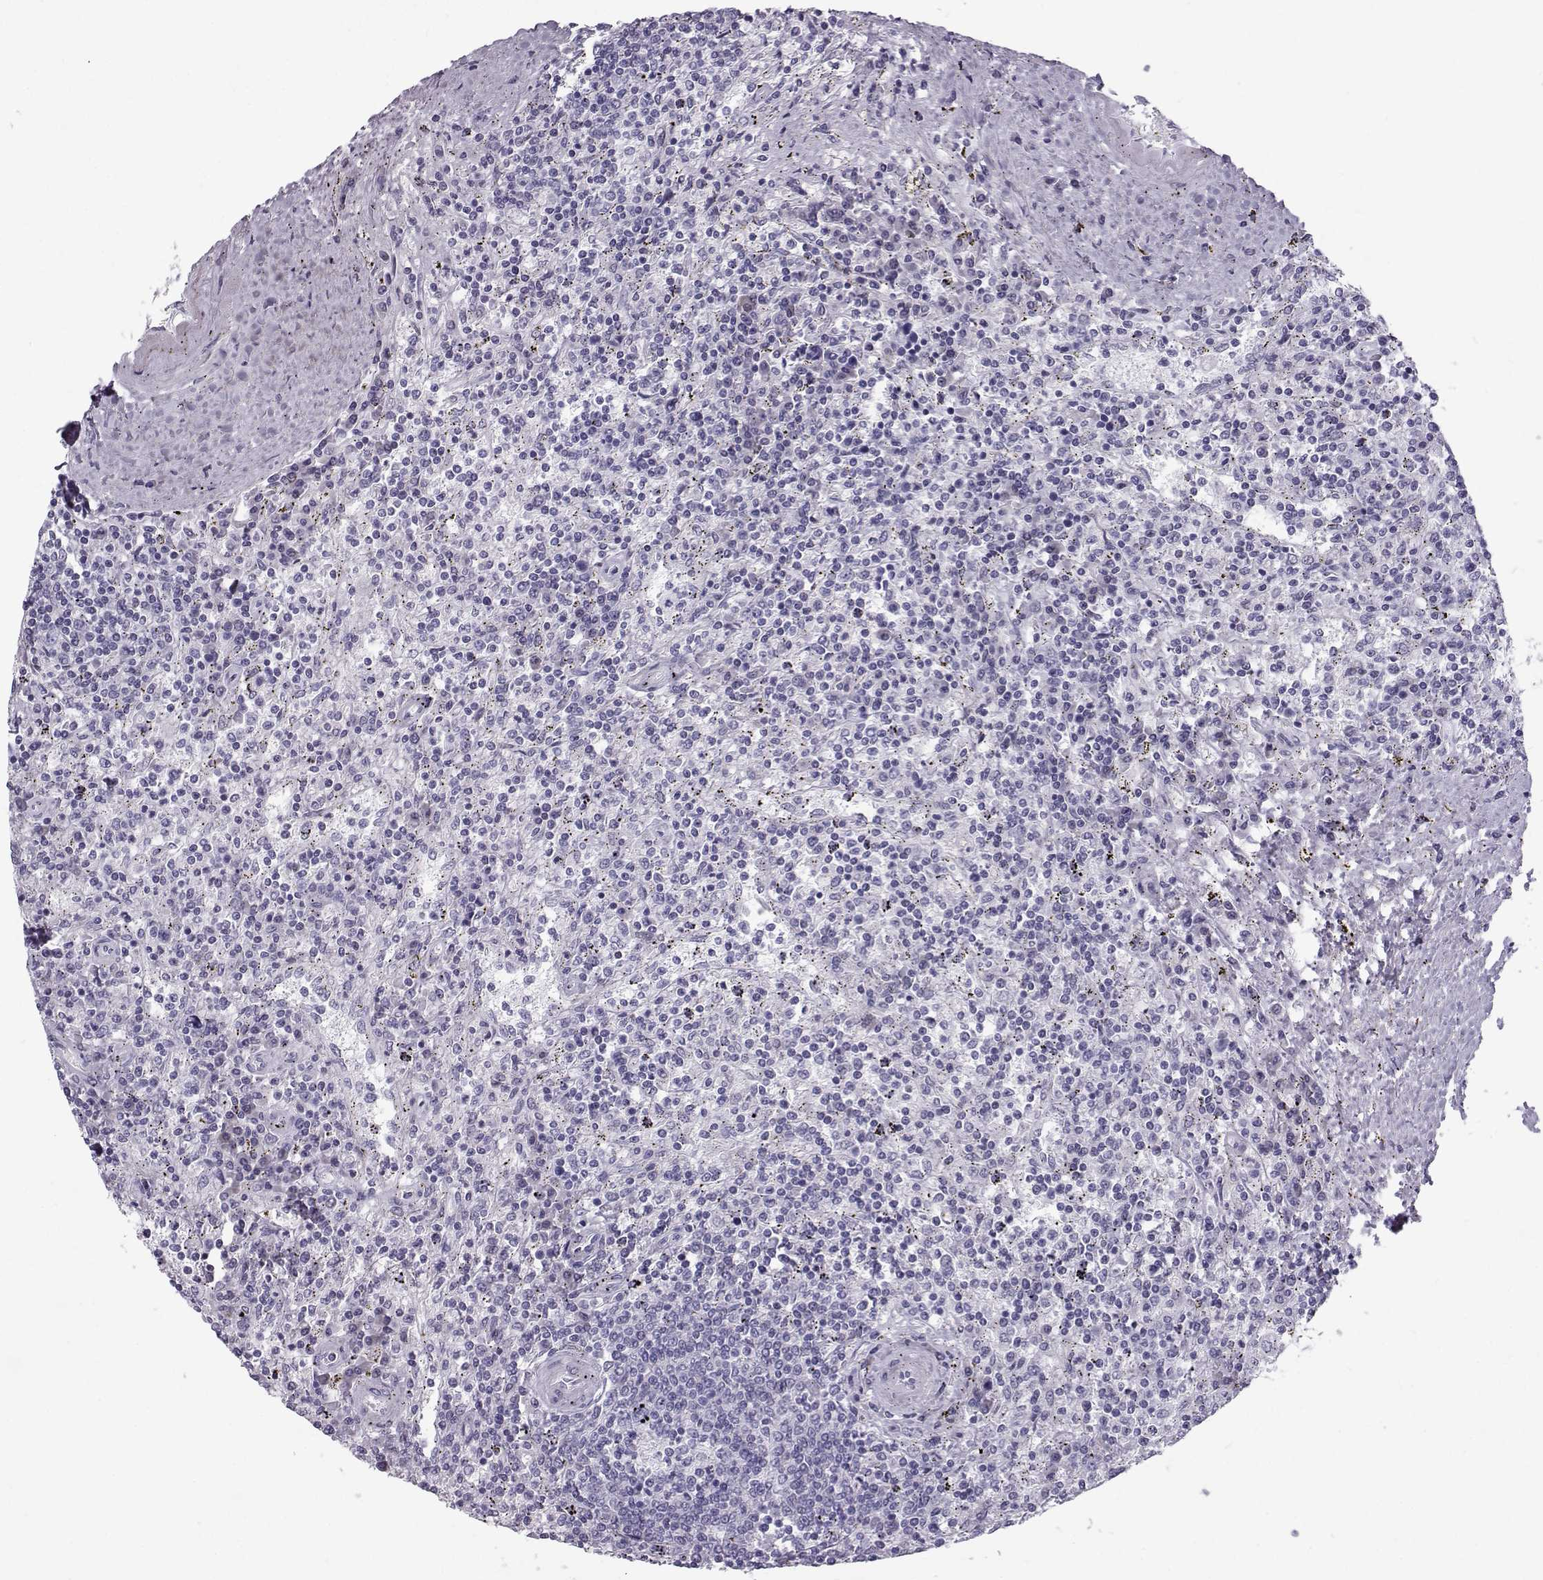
{"staining": {"intensity": "negative", "quantity": "none", "location": "none"}, "tissue": "lymphoma", "cell_type": "Tumor cells", "image_type": "cancer", "snomed": [{"axis": "morphology", "description": "Malignant lymphoma, non-Hodgkin's type, Low grade"}, {"axis": "topography", "description": "Spleen"}], "caption": "The IHC photomicrograph has no significant expression in tumor cells of lymphoma tissue.", "gene": "DMRT3", "patient": {"sex": "male", "age": 62}}